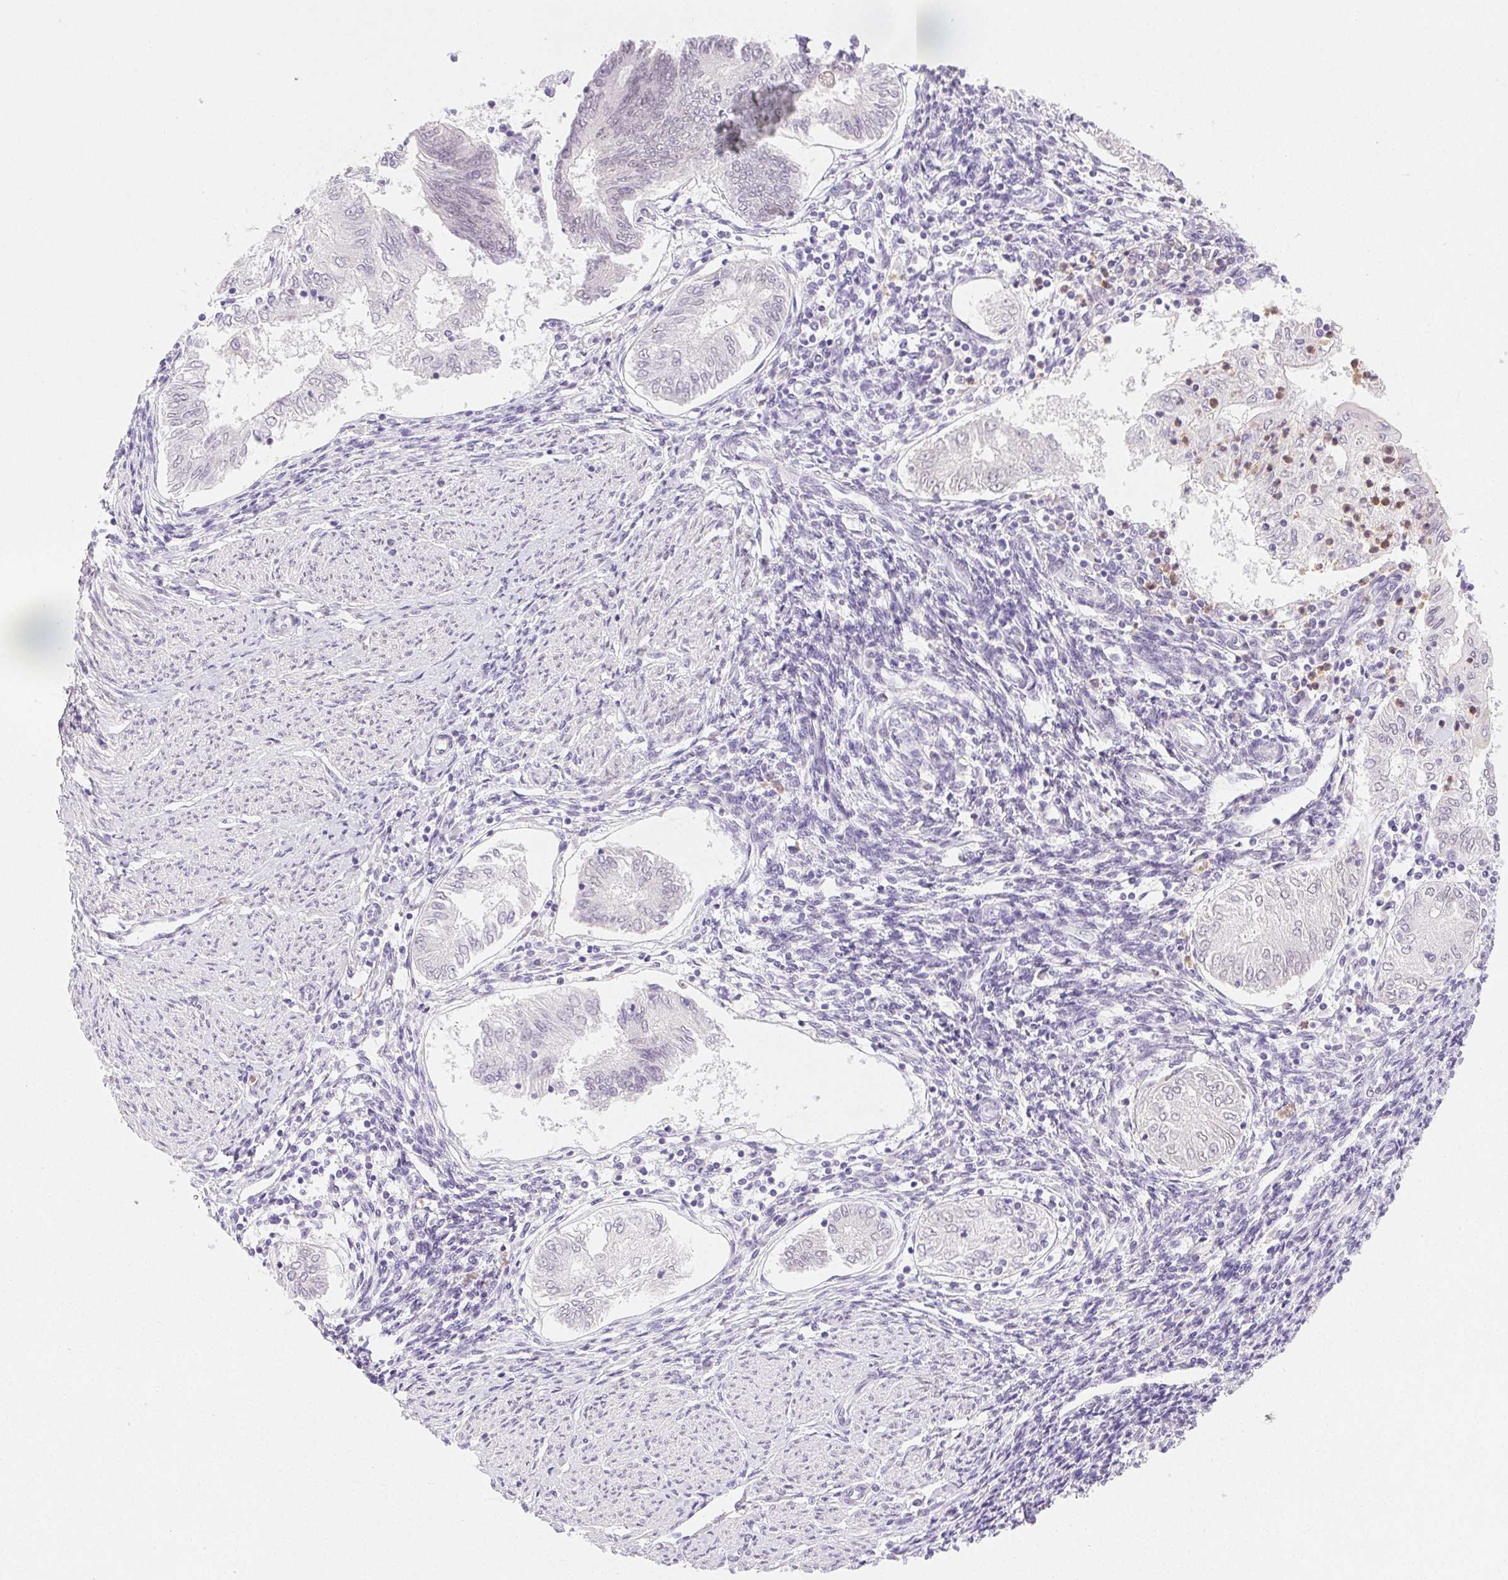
{"staining": {"intensity": "negative", "quantity": "none", "location": "none"}, "tissue": "endometrial cancer", "cell_type": "Tumor cells", "image_type": "cancer", "snomed": [{"axis": "morphology", "description": "Adenocarcinoma, NOS"}, {"axis": "topography", "description": "Endometrium"}], "caption": "The micrograph shows no significant expression in tumor cells of endometrial cancer.", "gene": "EMX2", "patient": {"sex": "female", "age": 68}}